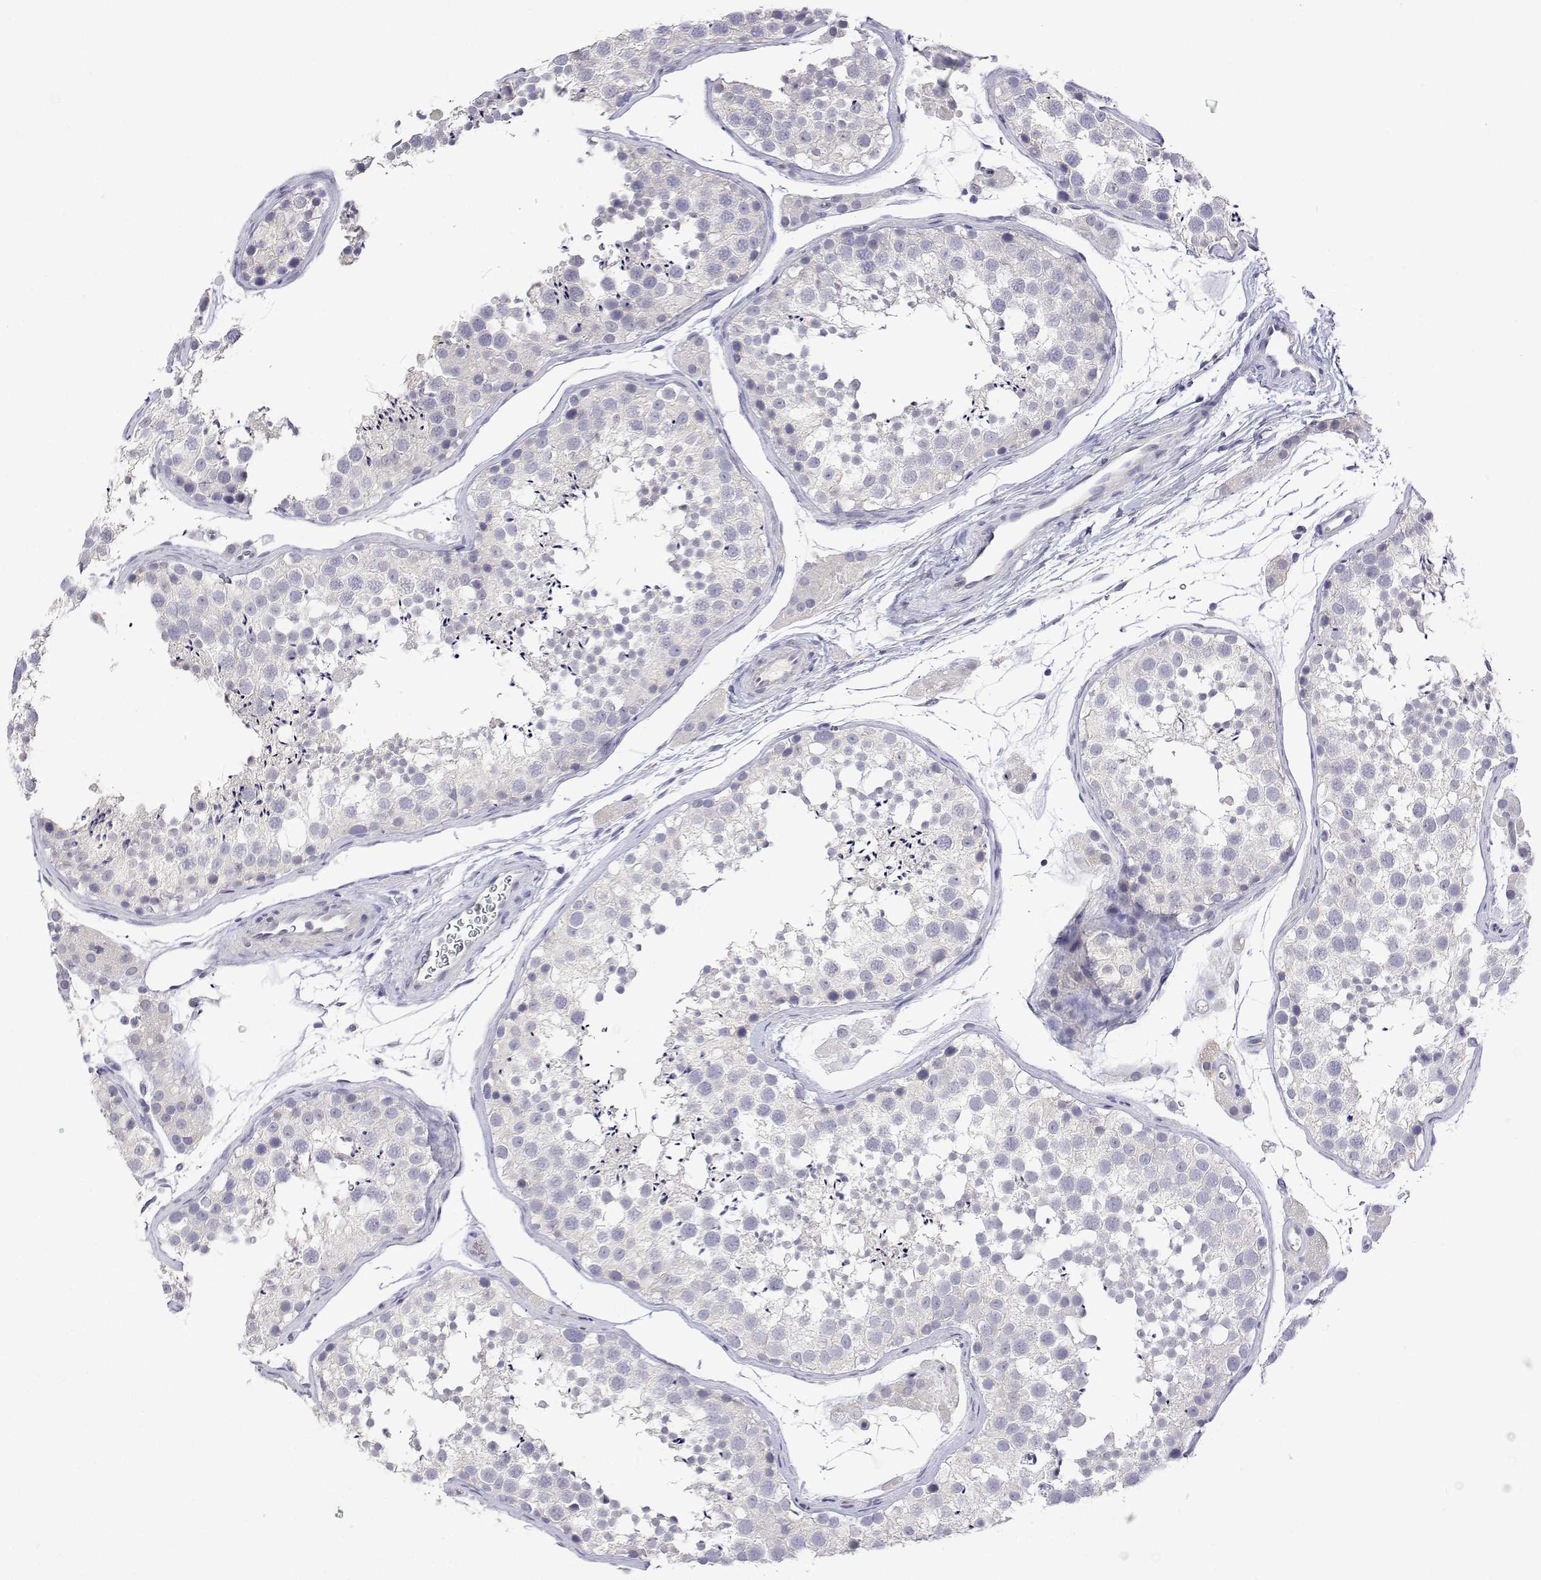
{"staining": {"intensity": "negative", "quantity": "none", "location": "none"}, "tissue": "testis", "cell_type": "Cells in seminiferous ducts", "image_type": "normal", "snomed": [{"axis": "morphology", "description": "Normal tissue, NOS"}, {"axis": "topography", "description": "Testis"}], "caption": "IHC micrograph of normal human testis stained for a protein (brown), which exhibits no expression in cells in seminiferous ducts.", "gene": "PLCB1", "patient": {"sex": "male", "age": 41}}